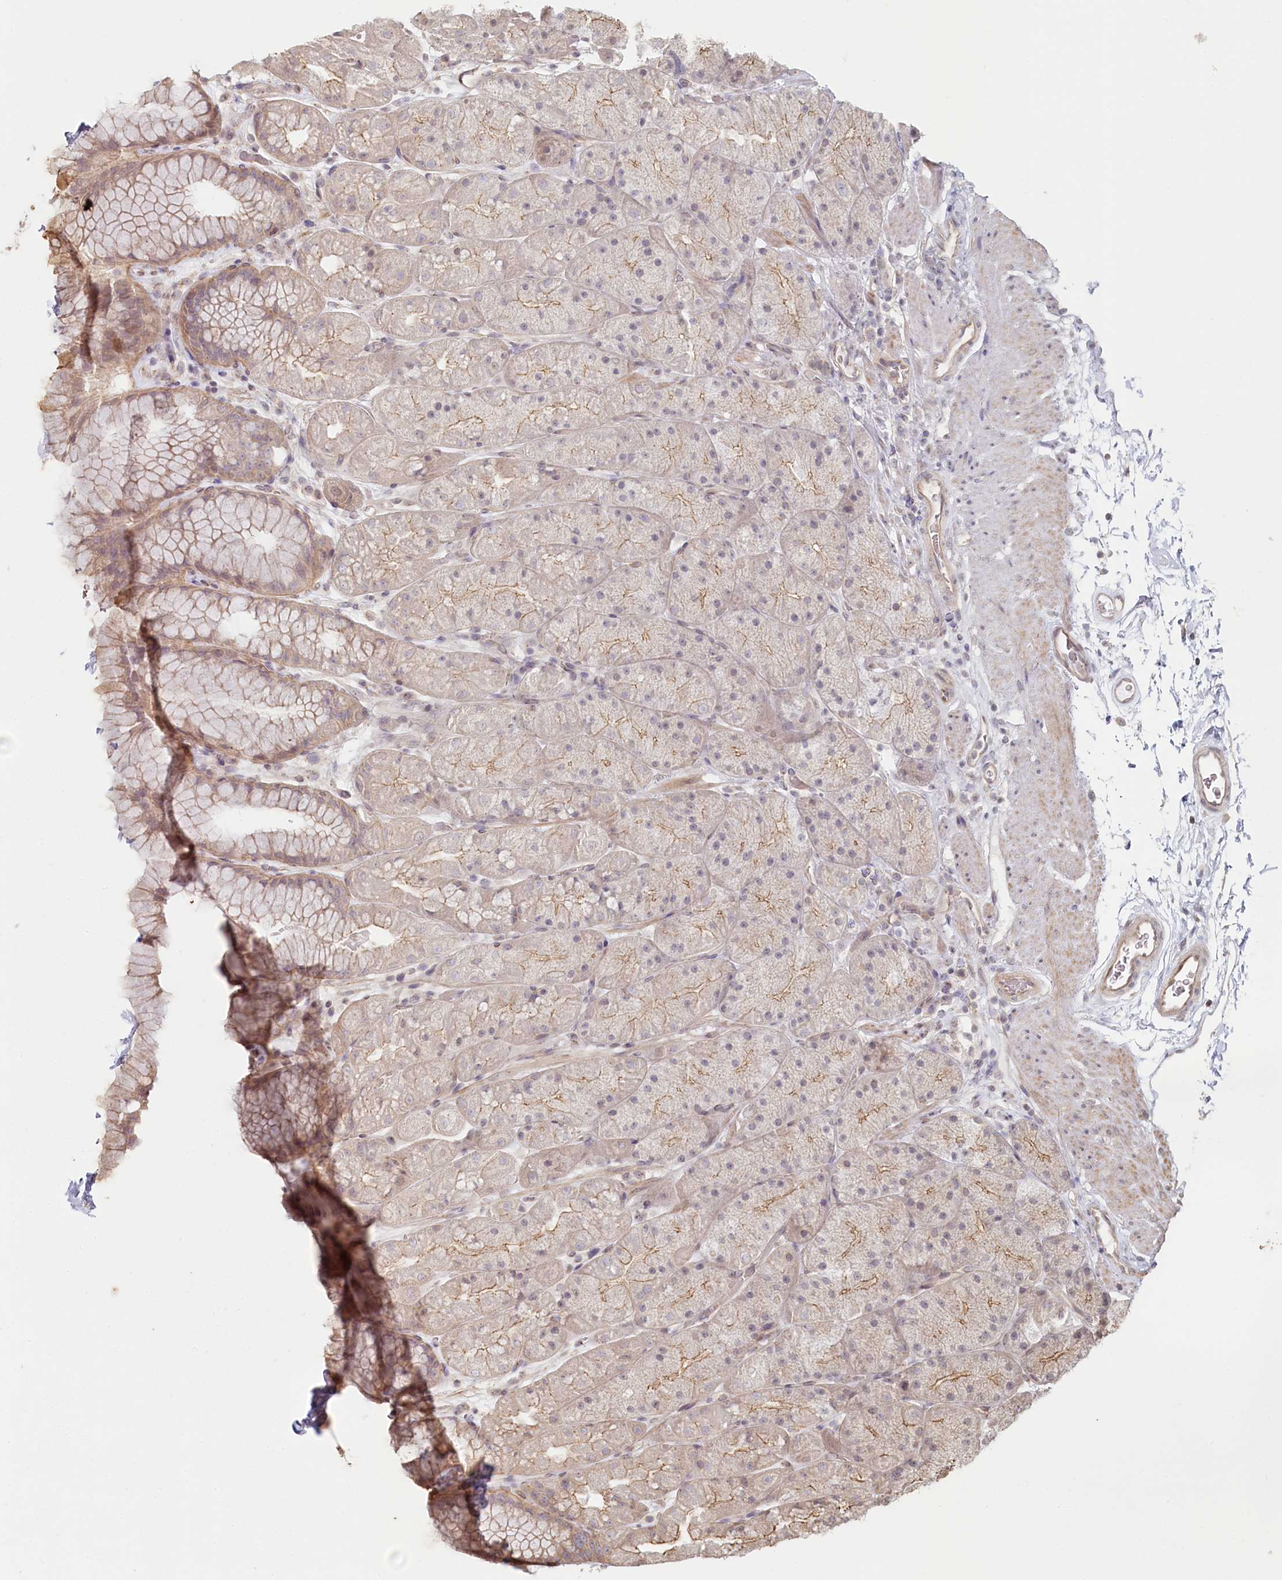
{"staining": {"intensity": "weak", "quantity": "25%-75%", "location": "cytoplasmic/membranous"}, "tissue": "stomach", "cell_type": "Glandular cells", "image_type": "normal", "snomed": [{"axis": "morphology", "description": "Normal tissue, NOS"}, {"axis": "topography", "description": "Stomach, upper"}, {"axis": "topography", "description": "Stomach, lower"}], "caption": "This histopathology image reveals immunohistochemistry staining of benign stomach, with low weak cytoplasmic/membranous expression in about 25%-75% of glandular cells.", "gene": "TCHP", "patient": {"sex": "male", "age": 67}}